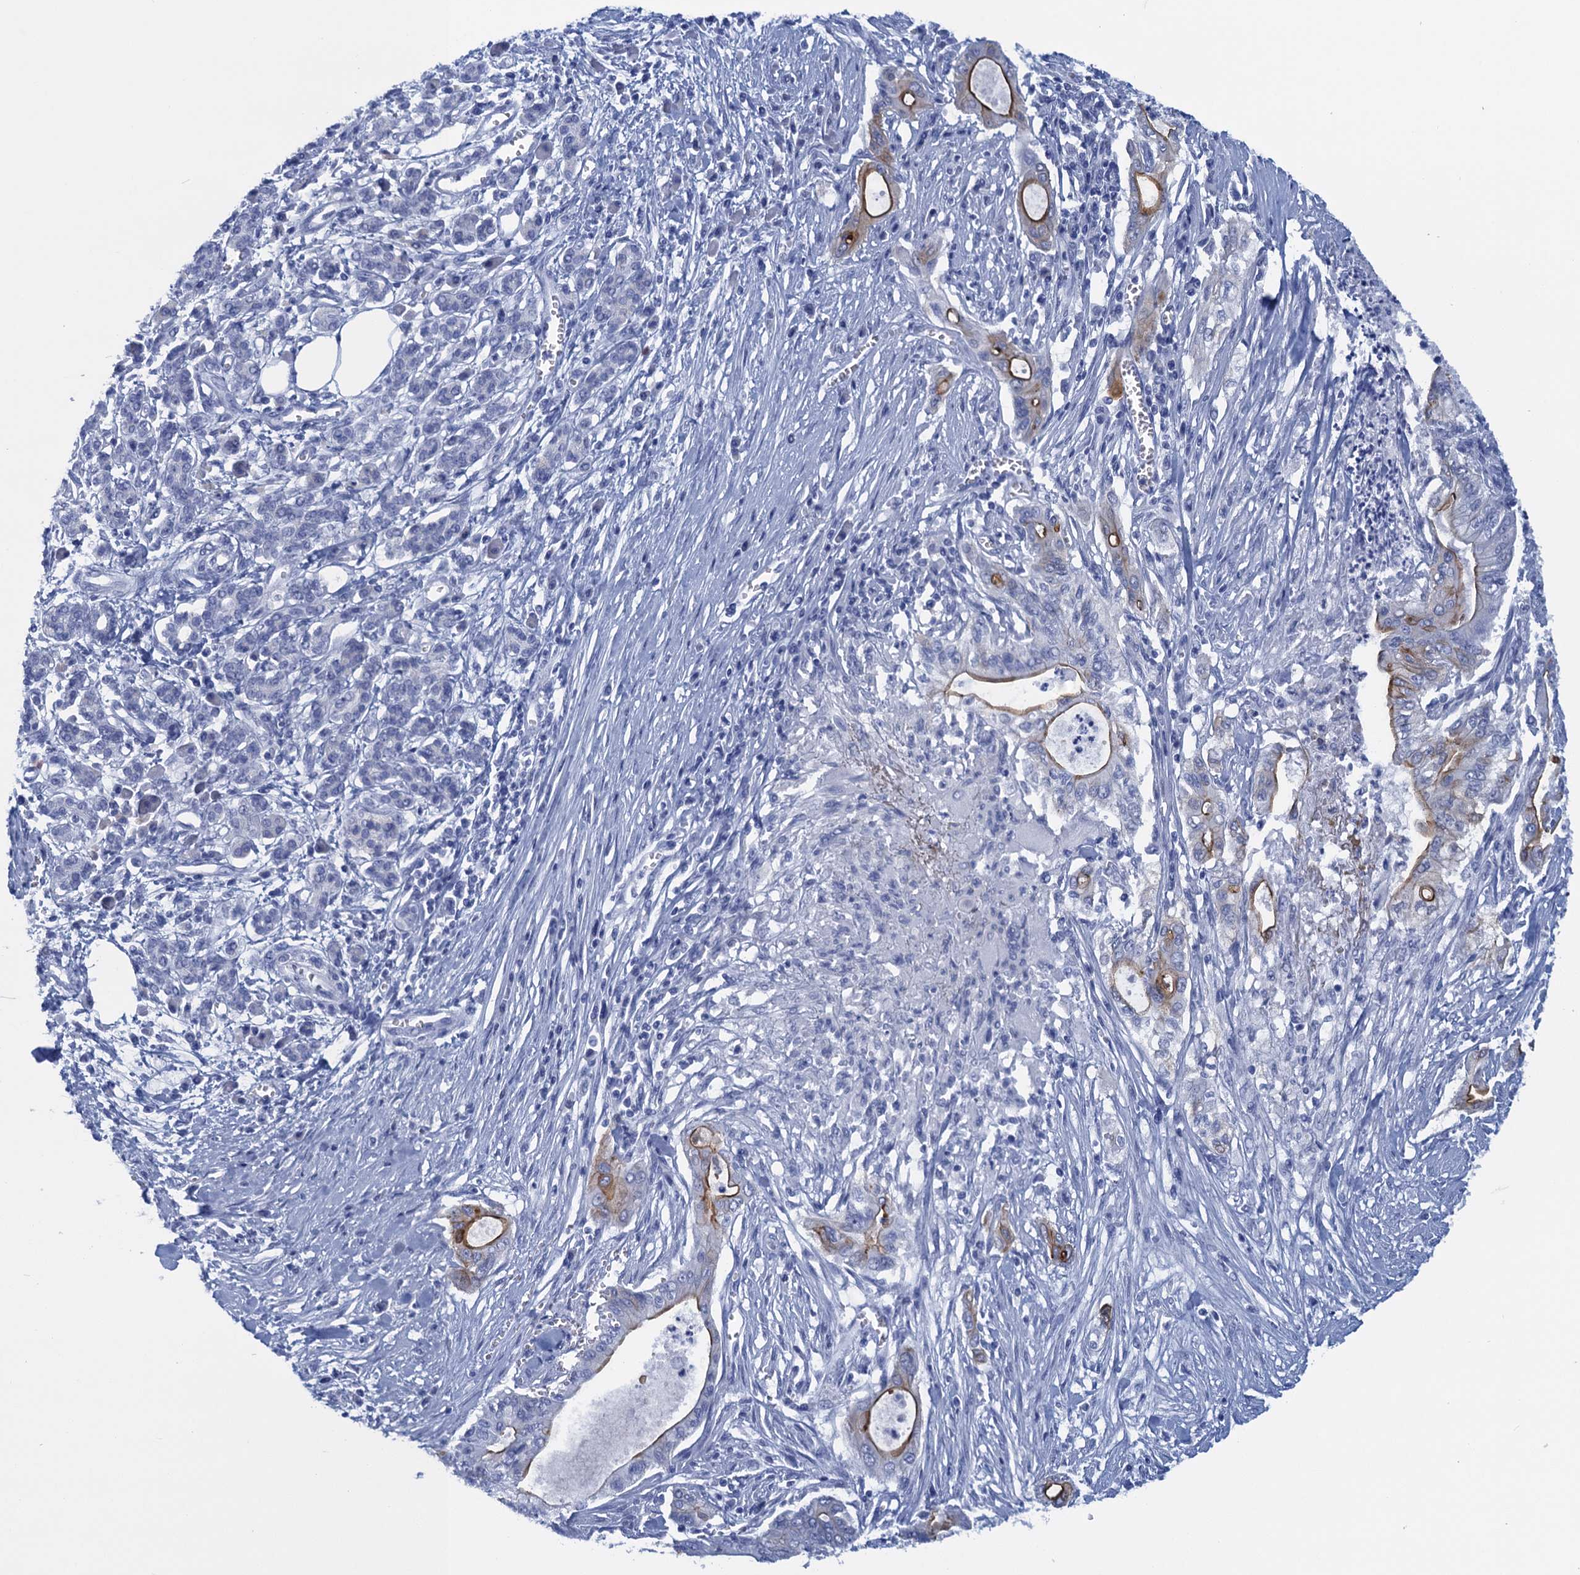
{"staining": {"intensity": "moderate", "quantity": "<25%", "location": "cytoplasmic/membranous"}, "tissue": "pancreatic cancer", "cell_type": "Tumor cells", "image_type": "cancer", "snomed": [{"axis": "morphology", "description": "Adenocarcinoma, NOS"}, {"axis": "topography", "description": "Pancreas"}], "caption": "This image shows immunohistochemistry staining of pancreatic cancer, with low moderate cytoplasmic/membranous staining in about <25% of tumor cells.", "gene": "SCEL", "patient": {"sex": "male", "age": 58}}